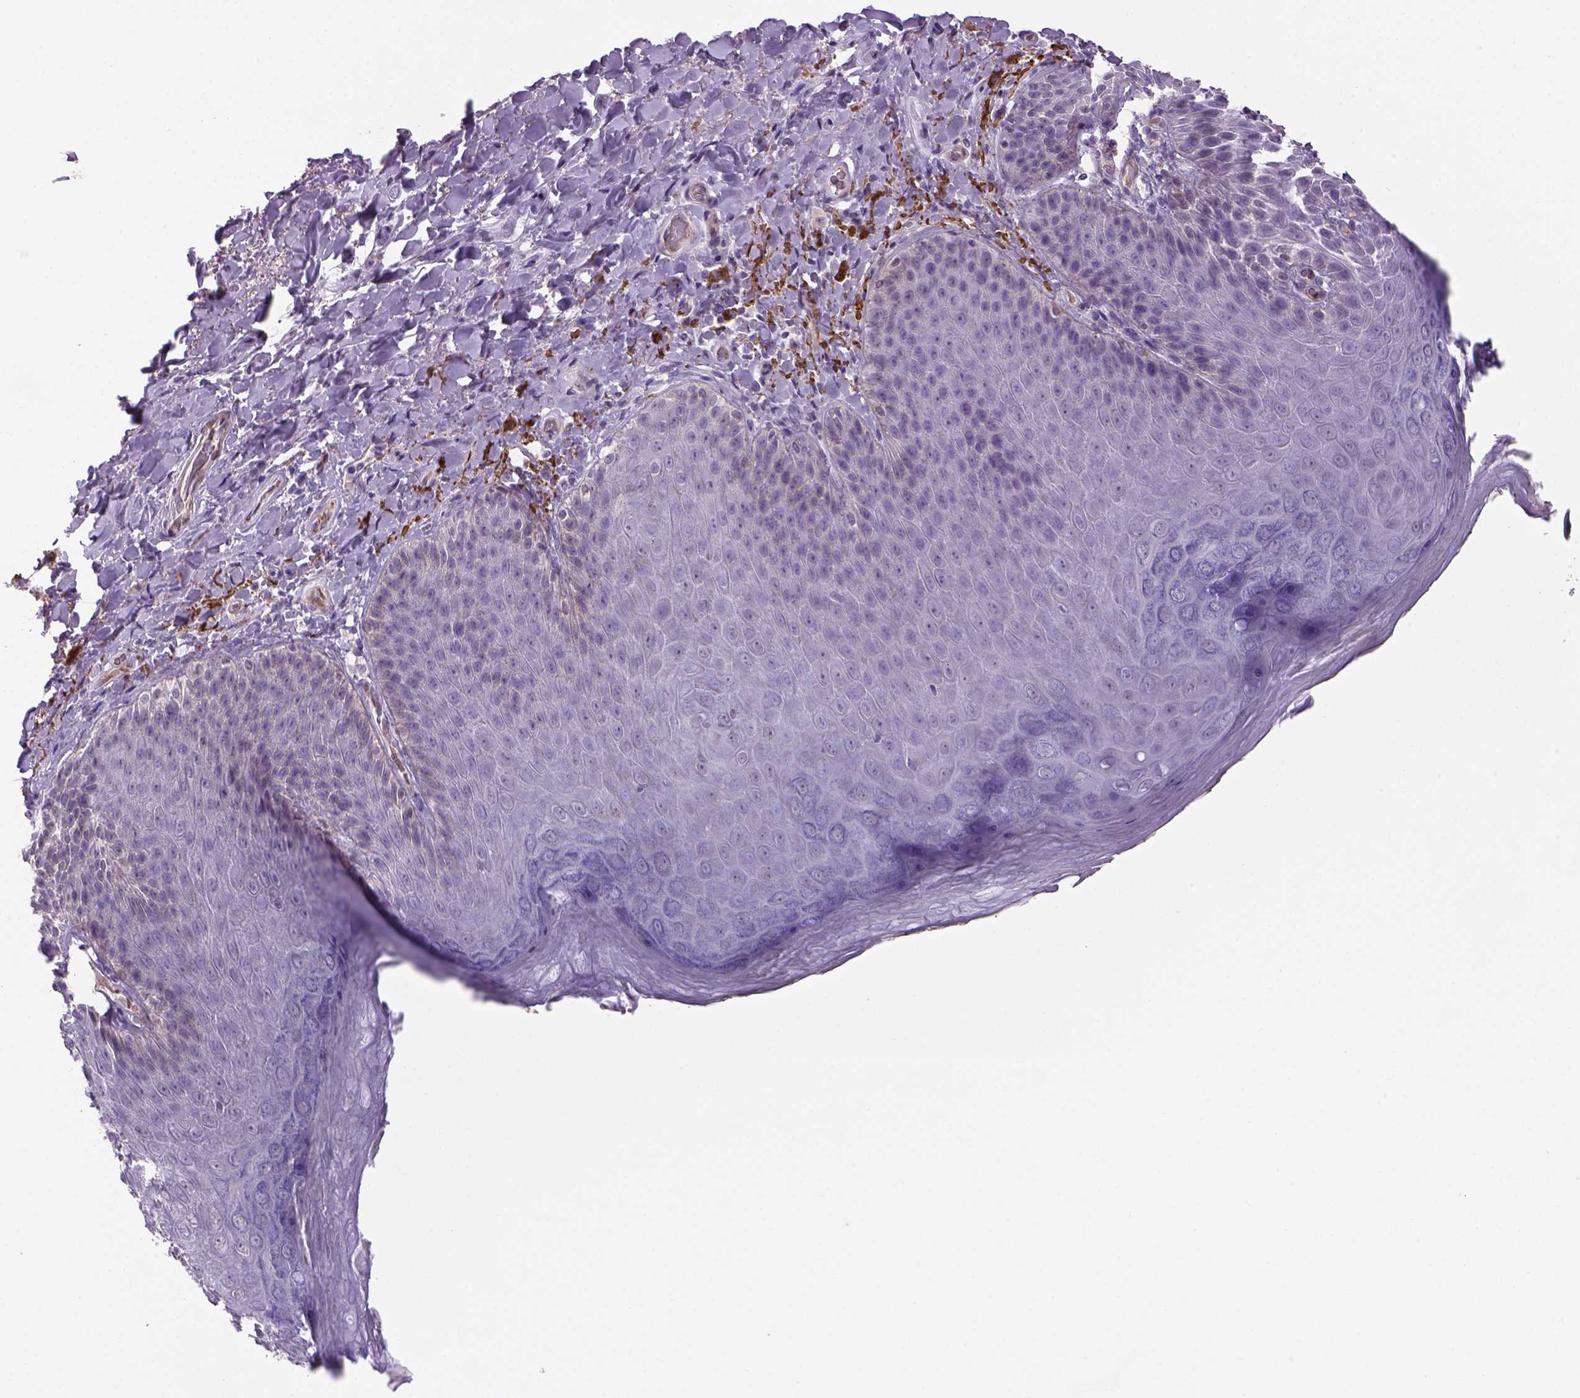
{"staining": {"intensity": "negative", "quantity": "none", "location": "none"}, "tissue": "skin", "cell_type": "Epidermal cells", "image_type": "normal", "snomed": [{"axis": "morphology", "description": "Normal tissue, NOS"}, {"axis": "topography", "description": "Anal"}], "caption": "Immunohistochemistry (IHC) of unremarkable skin exhibits no staining in epidermal cells. (DAB (3,3'-diaminobenzidine) IHC visualized using brightfield microscopy, high magnification).", "gene": "PRRT1", "patient": {"sex": "male", "age": 53}}